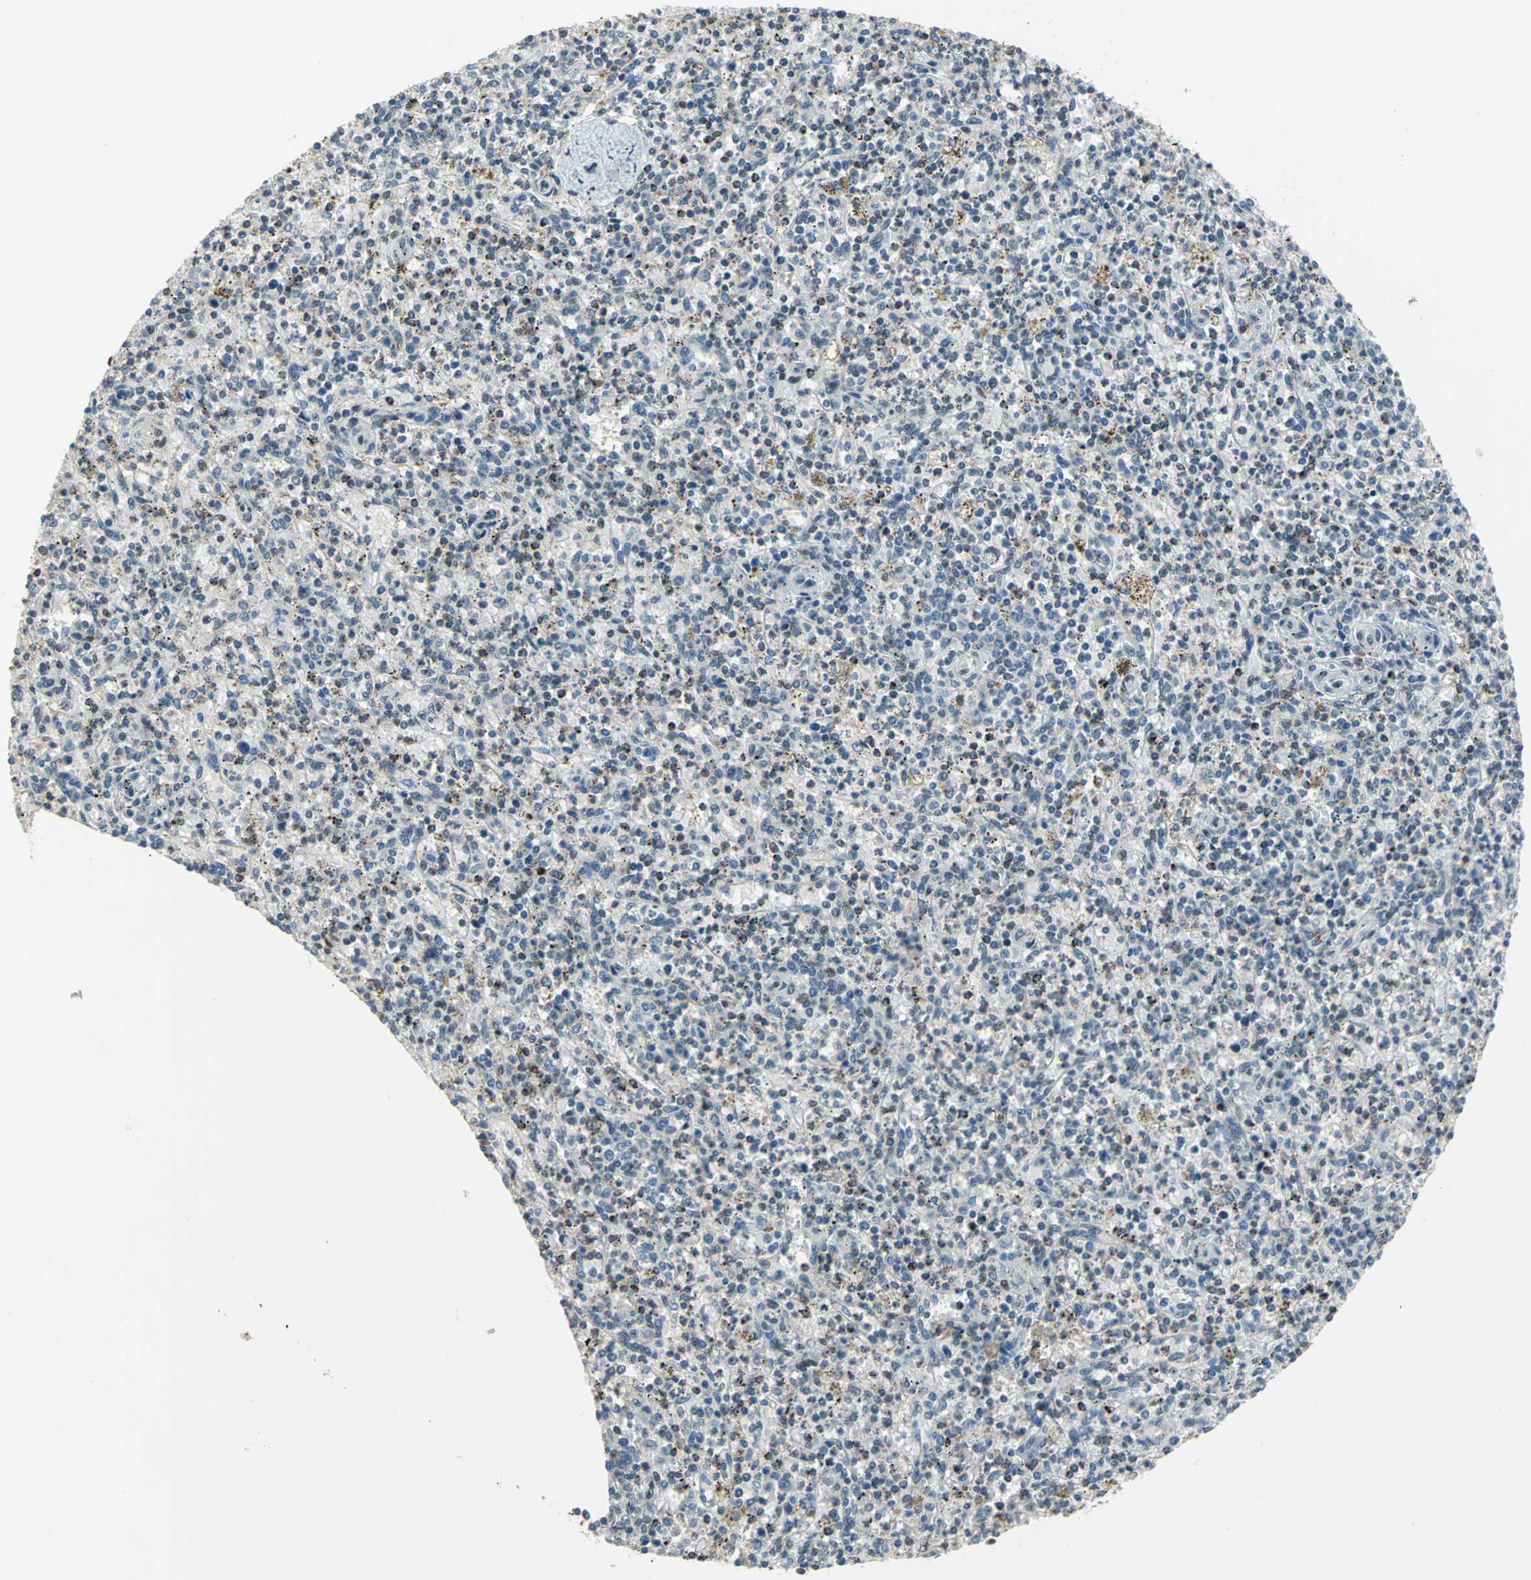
{"staining": {"intensity": "moderate", "quantity": "25%-75%", "location": "cytoplasmic/membranous,nuclear"}, "tissue": "spleen", "cell_type": "Cells in red pulp", "image_type": "normal", "snomed": [{"axis": "morphology", "description": "Normal tissue, NOS"}, {"axis": "topography", "description": "Spleen"}], "caption": "An immunohistochemistry (IHC) image of benign tissue is shown. Protein staining in brown labels moderate cytoplasmic/membranous,nuclear positivity in spleen within cells in red pulp. Using DAB (brown) and hematoxylin (blue) stains, captured at high magnification using brightfield microscopy.", "gene": "ELF2", "patient": {"sex": "male", "age": 72}}